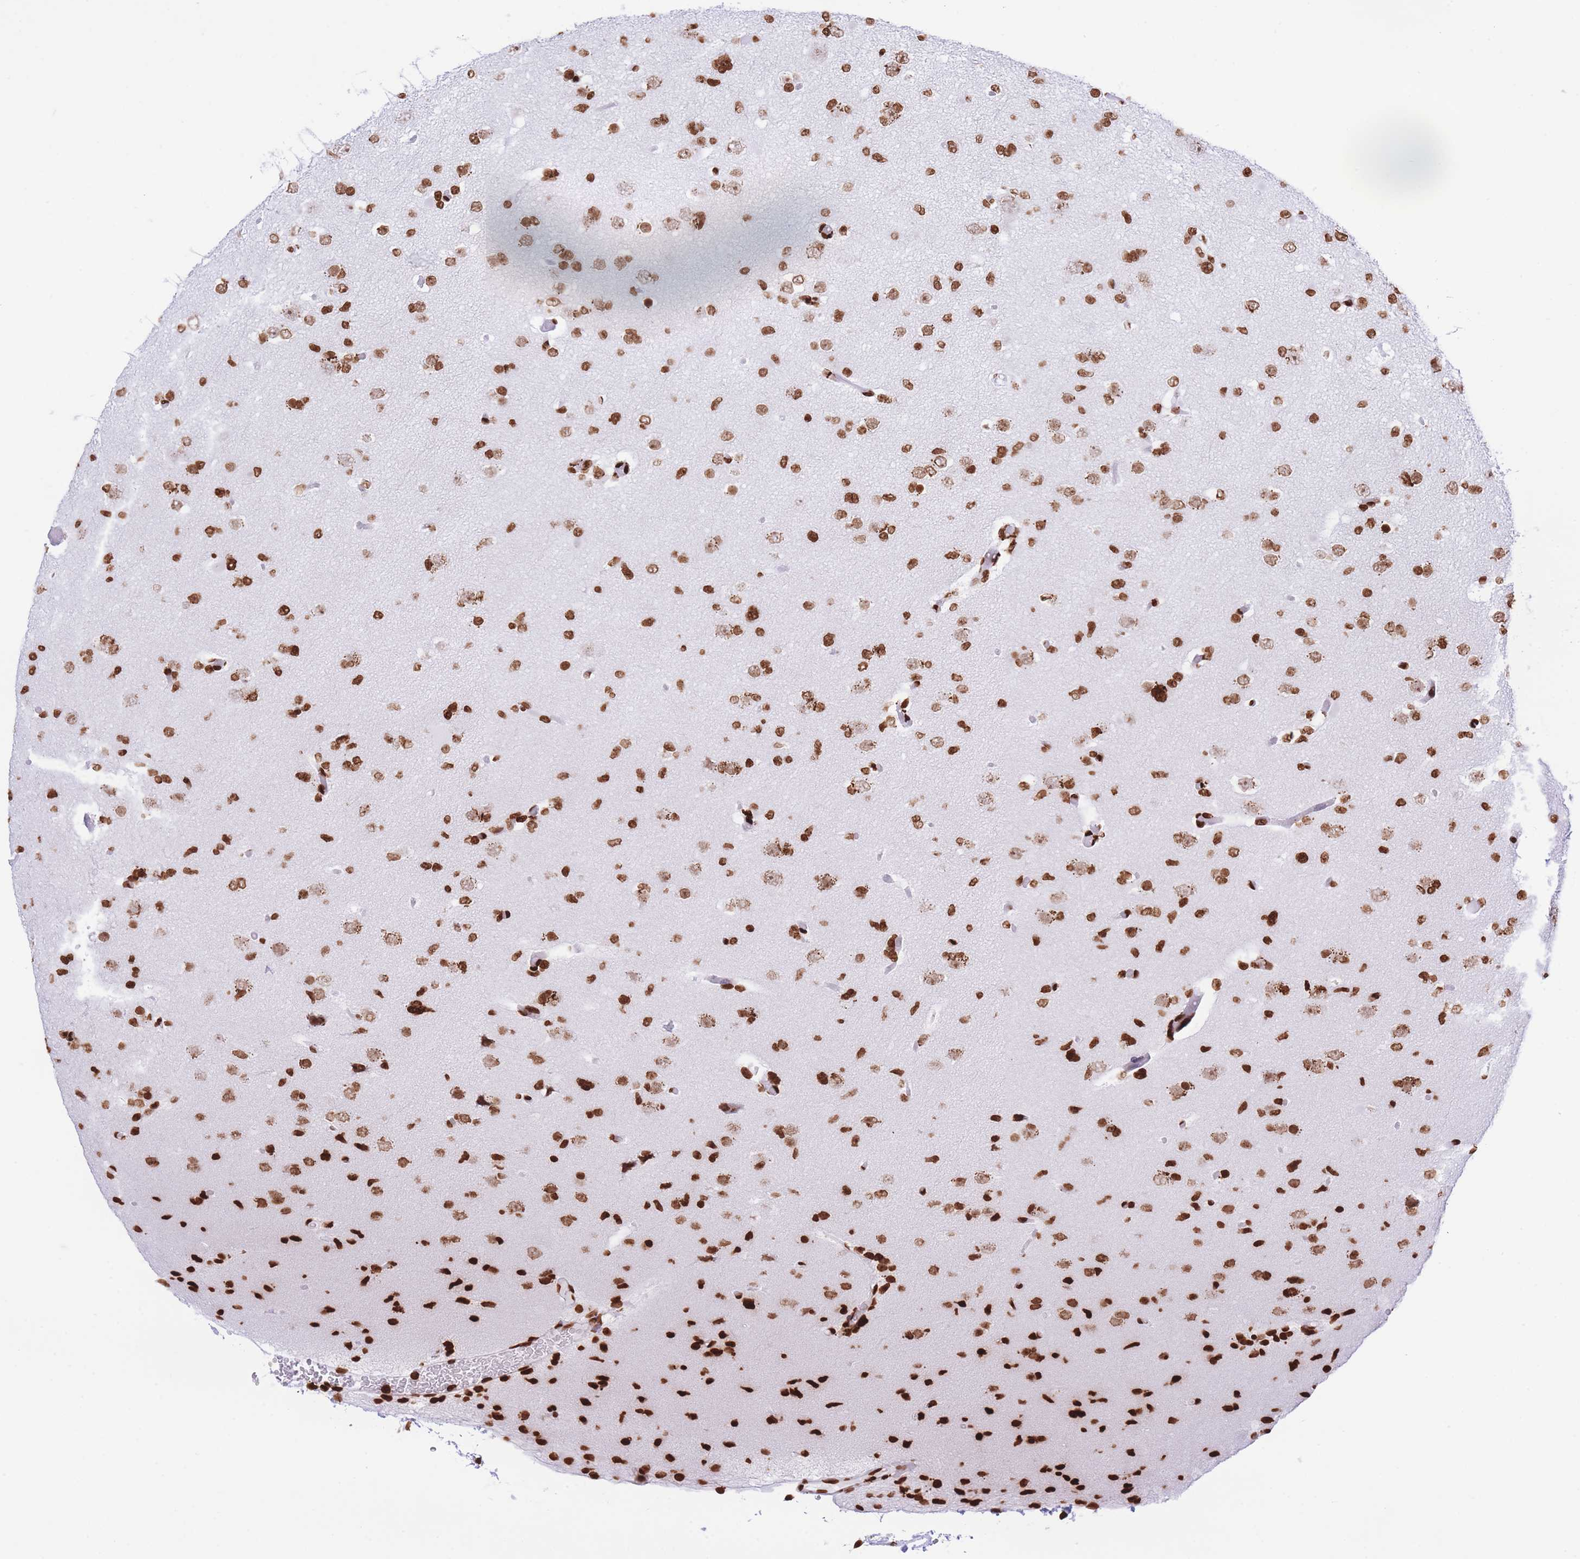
{"staining": {"intensity": "strong", "quantity": ">75%", "location": "nuclear"}, "tissue": "glioma", "cell_type": "Tumor cells", "image_type": "cancer", "snomed": [{"axis": "morphology", "description": "Glioma, malignant, Low grade"}, {"axis": "topography", "description": "Brain"}], "caption": "This image displays immunohistochemistry (IHC) staining of human malignant low-grade glioma, with high strong nuclear expression in about >75% of tumor cells.", "gene": "H2BC11", "patient": {"sex": "female", "age": 22}}